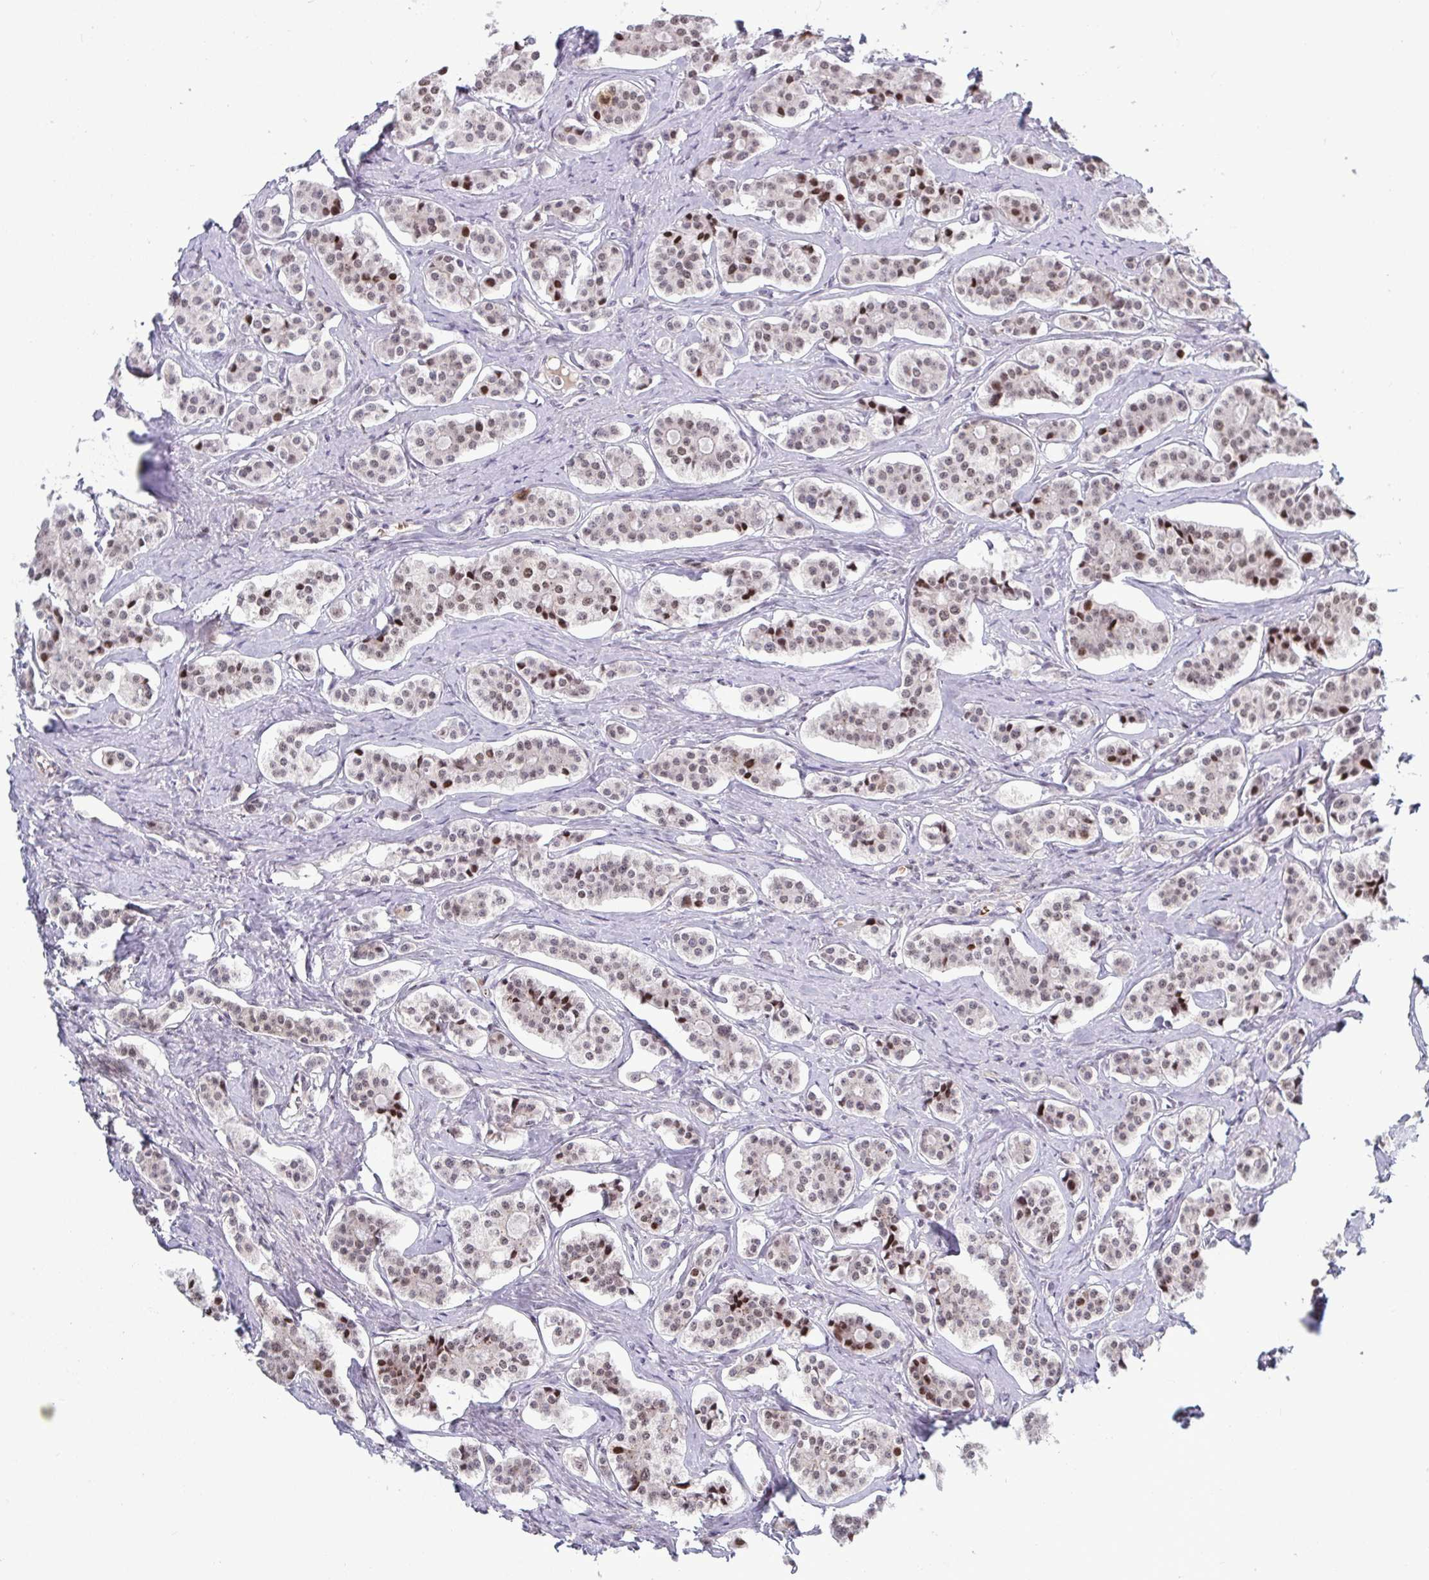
{"staining": {"intensity": "moderate", "quantity": "<25%", "location": "nuclear"}, "tissue": "carcinoid", "cell_type": "Tumor cells", "image_type": "cancer", "snomed": [{"axis": "morphology", "description": "Carcinoid, malignant, NOS"}, {"axis": "topography", "description": "Small intestine"}], "caption": "This photomicrograph exhibits IHC staining of human carcinoid, with low moderate nuclear positivity in approximately <25% of tumor cells.", "gene": "TCEAL8", "patient": {"sex": "male", "age": 63}}